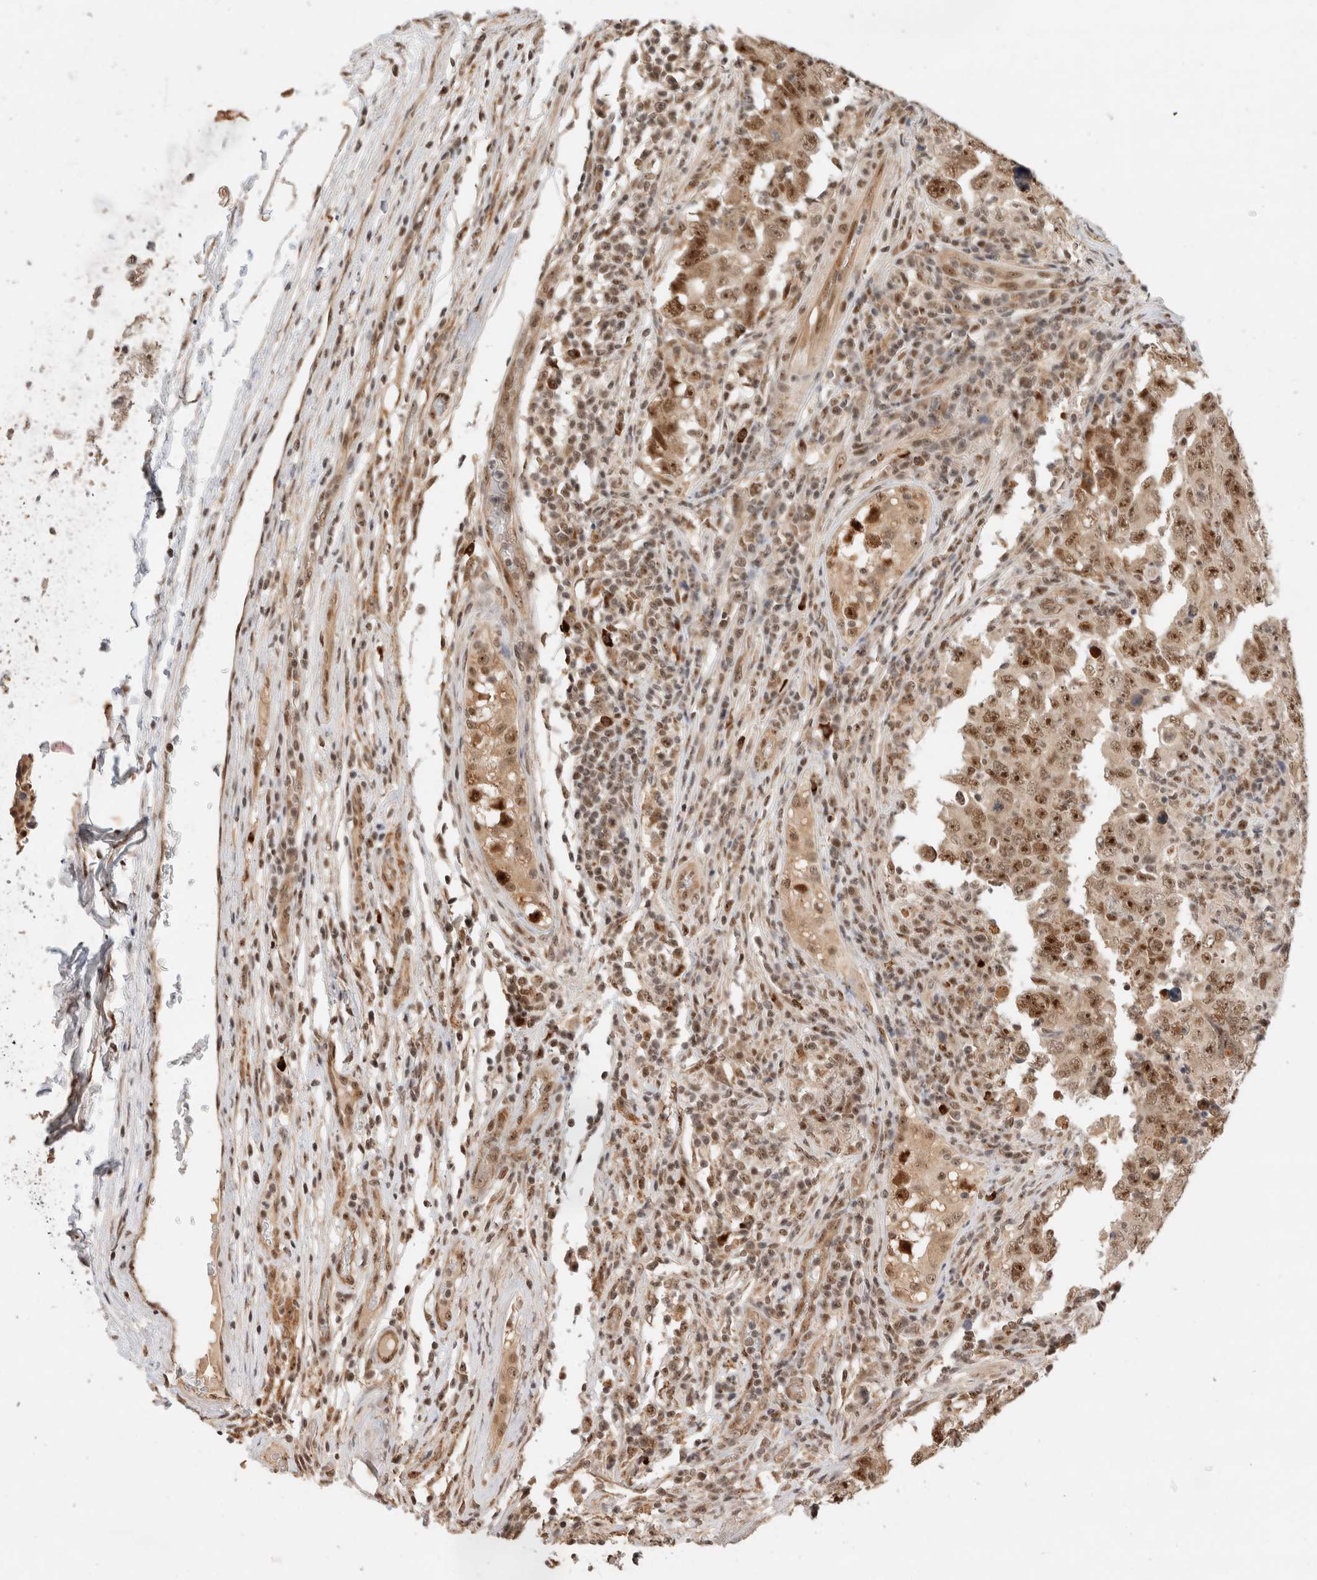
{"staining": {"intensity": "moderate", "quantity": ">75%", "location": "nuclear"}, "tissue": "testis cancer", "cell_type": "Tumor cells", "image_type": "cancer", "snomed": [{"axis": "morphology", "description": "Carcinoma, Embryonal, NOS"}, {"axis": "topography", "description": "Testis"}], "caption": "There is medium levels of moderate nuclear expression in tumor cells of testis cancer (embryonal carcinoma), as demonstrated by immunohistochemical staining (brown color).", "gene": "MPHOSPH6", "patient": {"sex": "male", "age": 26}}